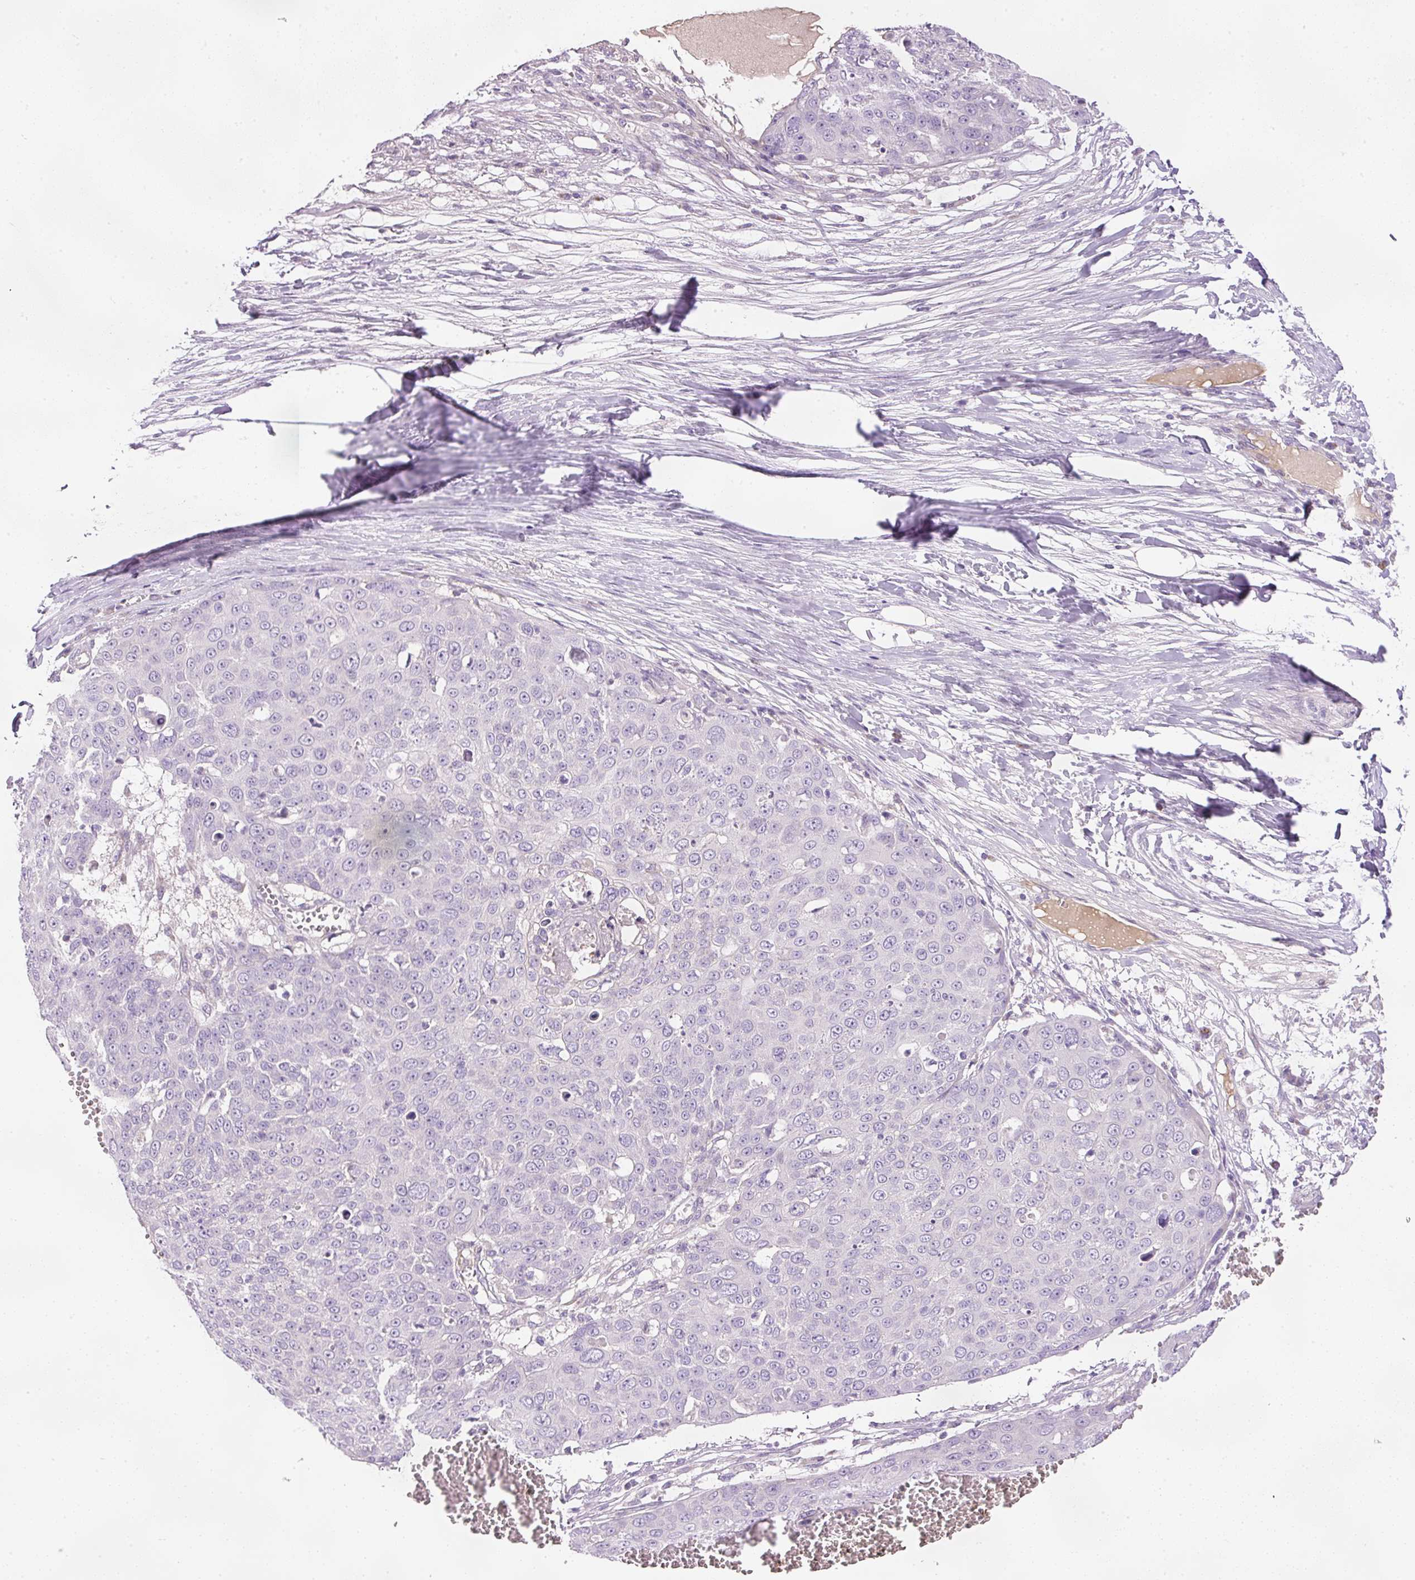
{"staining": {"intensity": "negative", "quantity": "none", "location": "none"}, "tissue": "skin cancer", "cell_type": "Tumor cells", "image_type": "cancer", "snomed": [{"axis": "morphology", "description": "Squamous cell carcinoma, NOS"}, {"axis": "topography", "description": "Skin"}], "caption": "This is an immunohistochemistry (IHC) micrograph of squamous cell carcinoma (skin). There is no expression in tumor cells.", "gene": "KPNA5", "patient": {"sex": "male", "age": 71}}